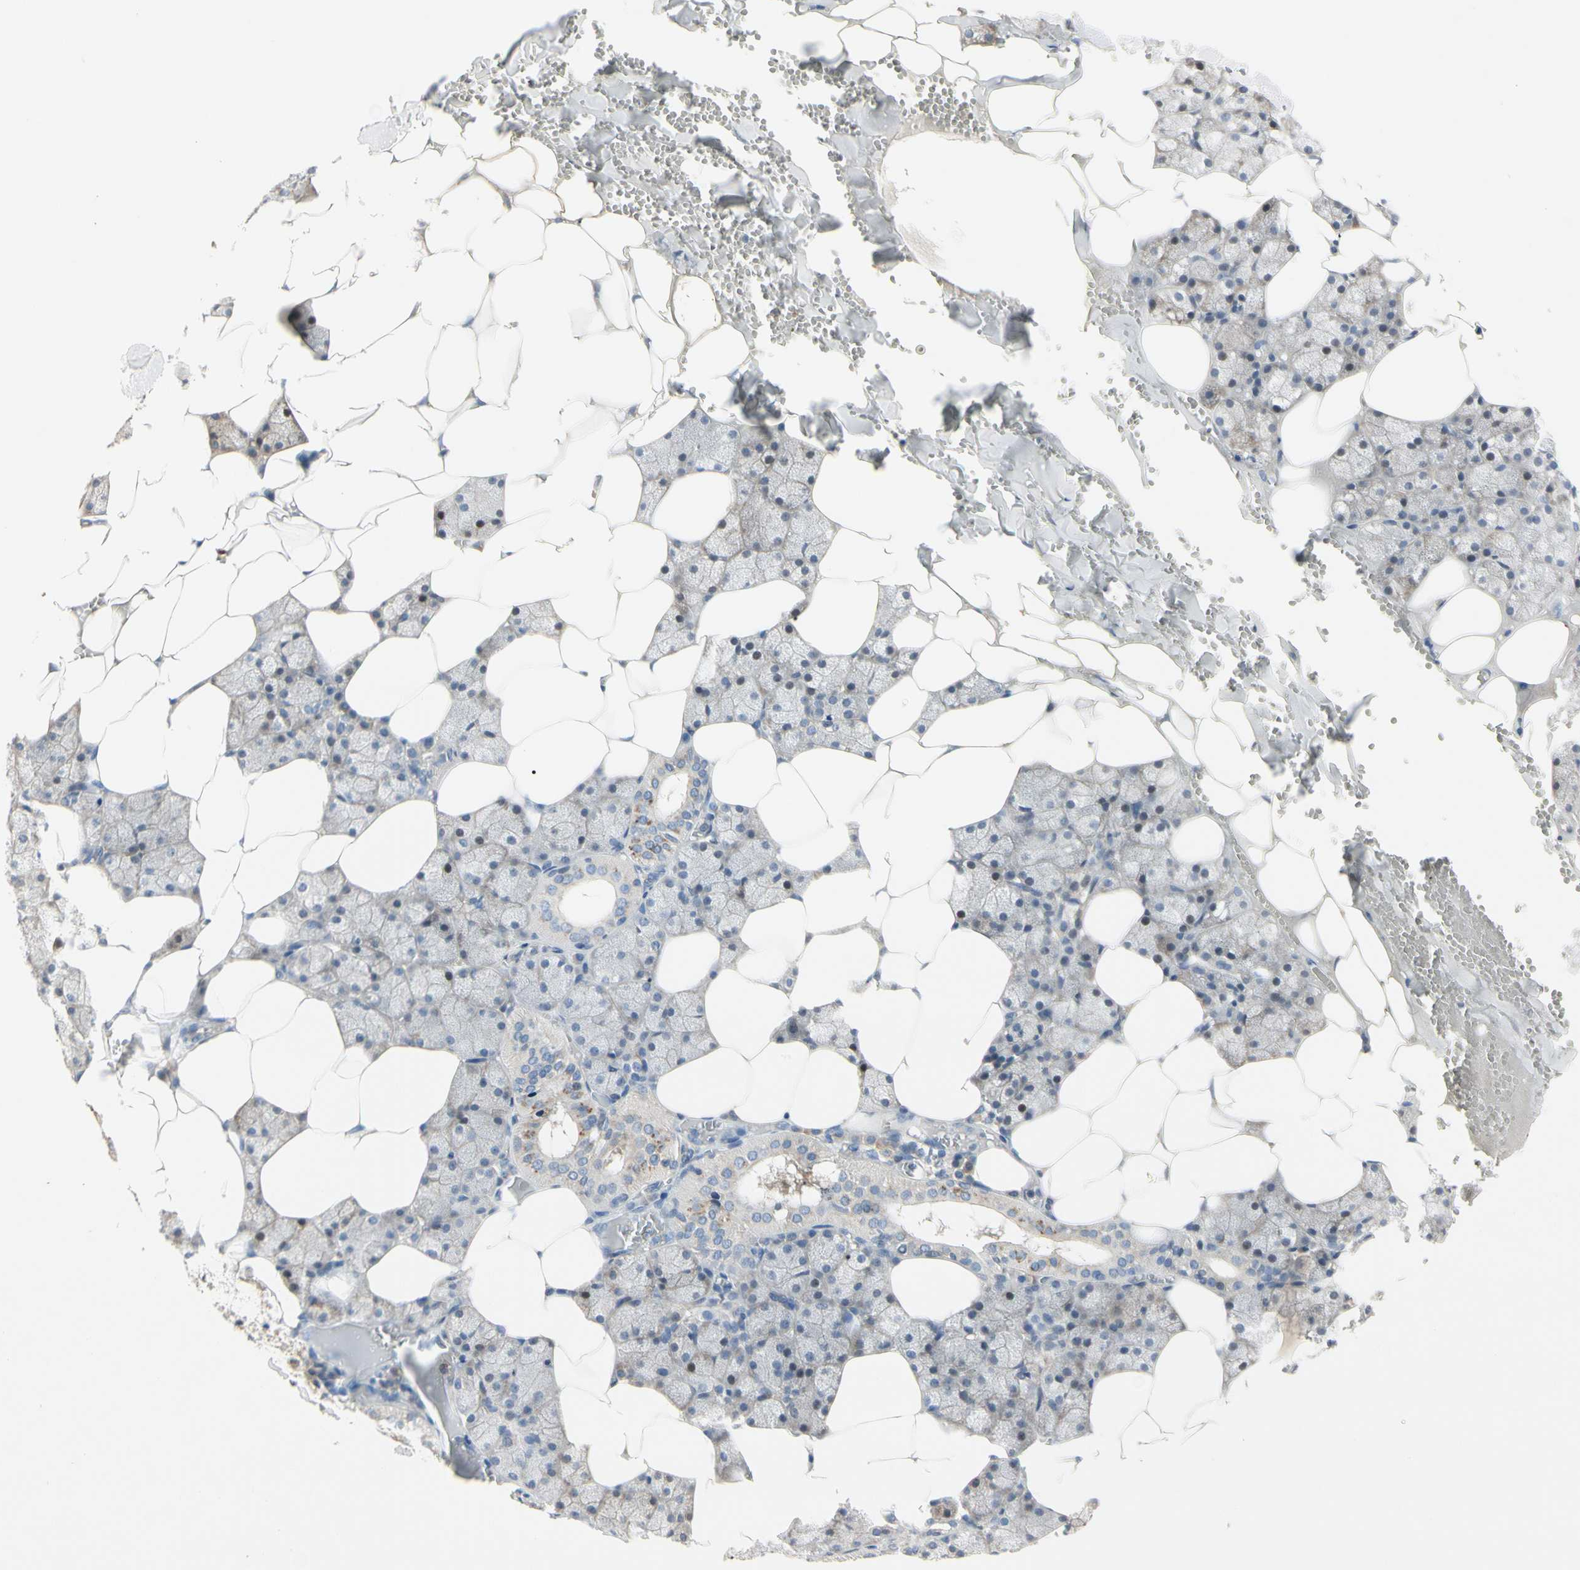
{"staining": {"intensity": "negative", "quantity": "none", "location": "none"}, "tissue": "salivary gland", "cell_type": "Glandular cells", "image_type": "normal", "snomed": [{"axis": "morphology", "description": "Normal tissue, NOS"}, {"axis": "topography", "description": "Salivary gland"}], "caption": "This is an immunohistochemistry (IHC) micrograph of normal salivary gland. There is no staining in glandular cells.", "gene": "PRSS21", "patient": {"sex": "male", "age": 62}}